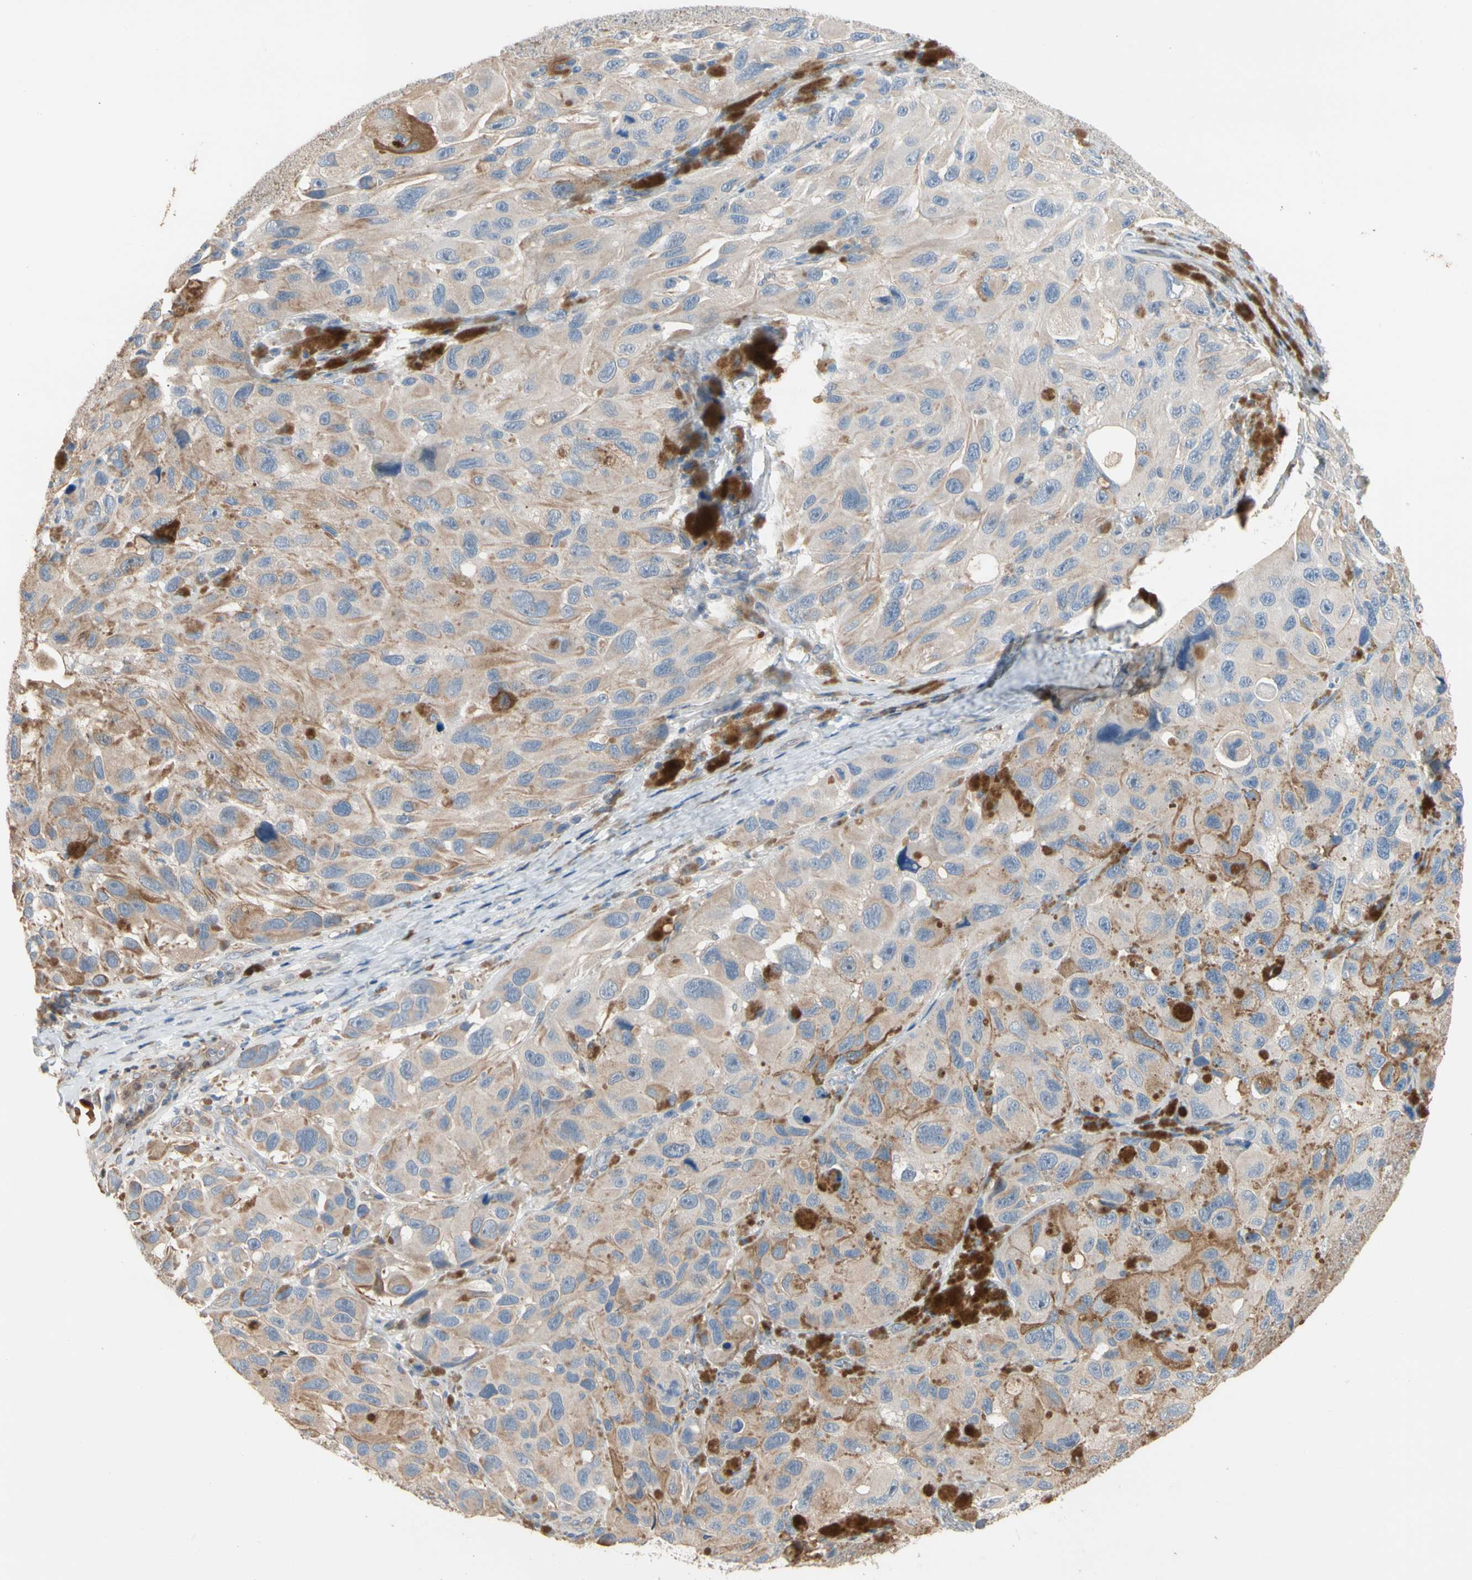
{"staining": {"intensity": "weak", "quantity": "25%-75%", "location": "cytoplasmic/membranous"}, "tissue": "melanoma", "cell_type": "Tumor cells", "image_type": "cancer", "snomed": [{"axis": "morphology", "description": "Malignant melanoma, NOS"}, {"axis": "topography", "description": "Skin"}], "caption": "Approximately 25%-75% of tumor cells in human melanoma demonstrate weak cytoplasmic/membranous protein positivity as visualized by brown immunohistochemical staining.", "gene": "BBOX1", "patient": {"sex": "female", "age": 73}}